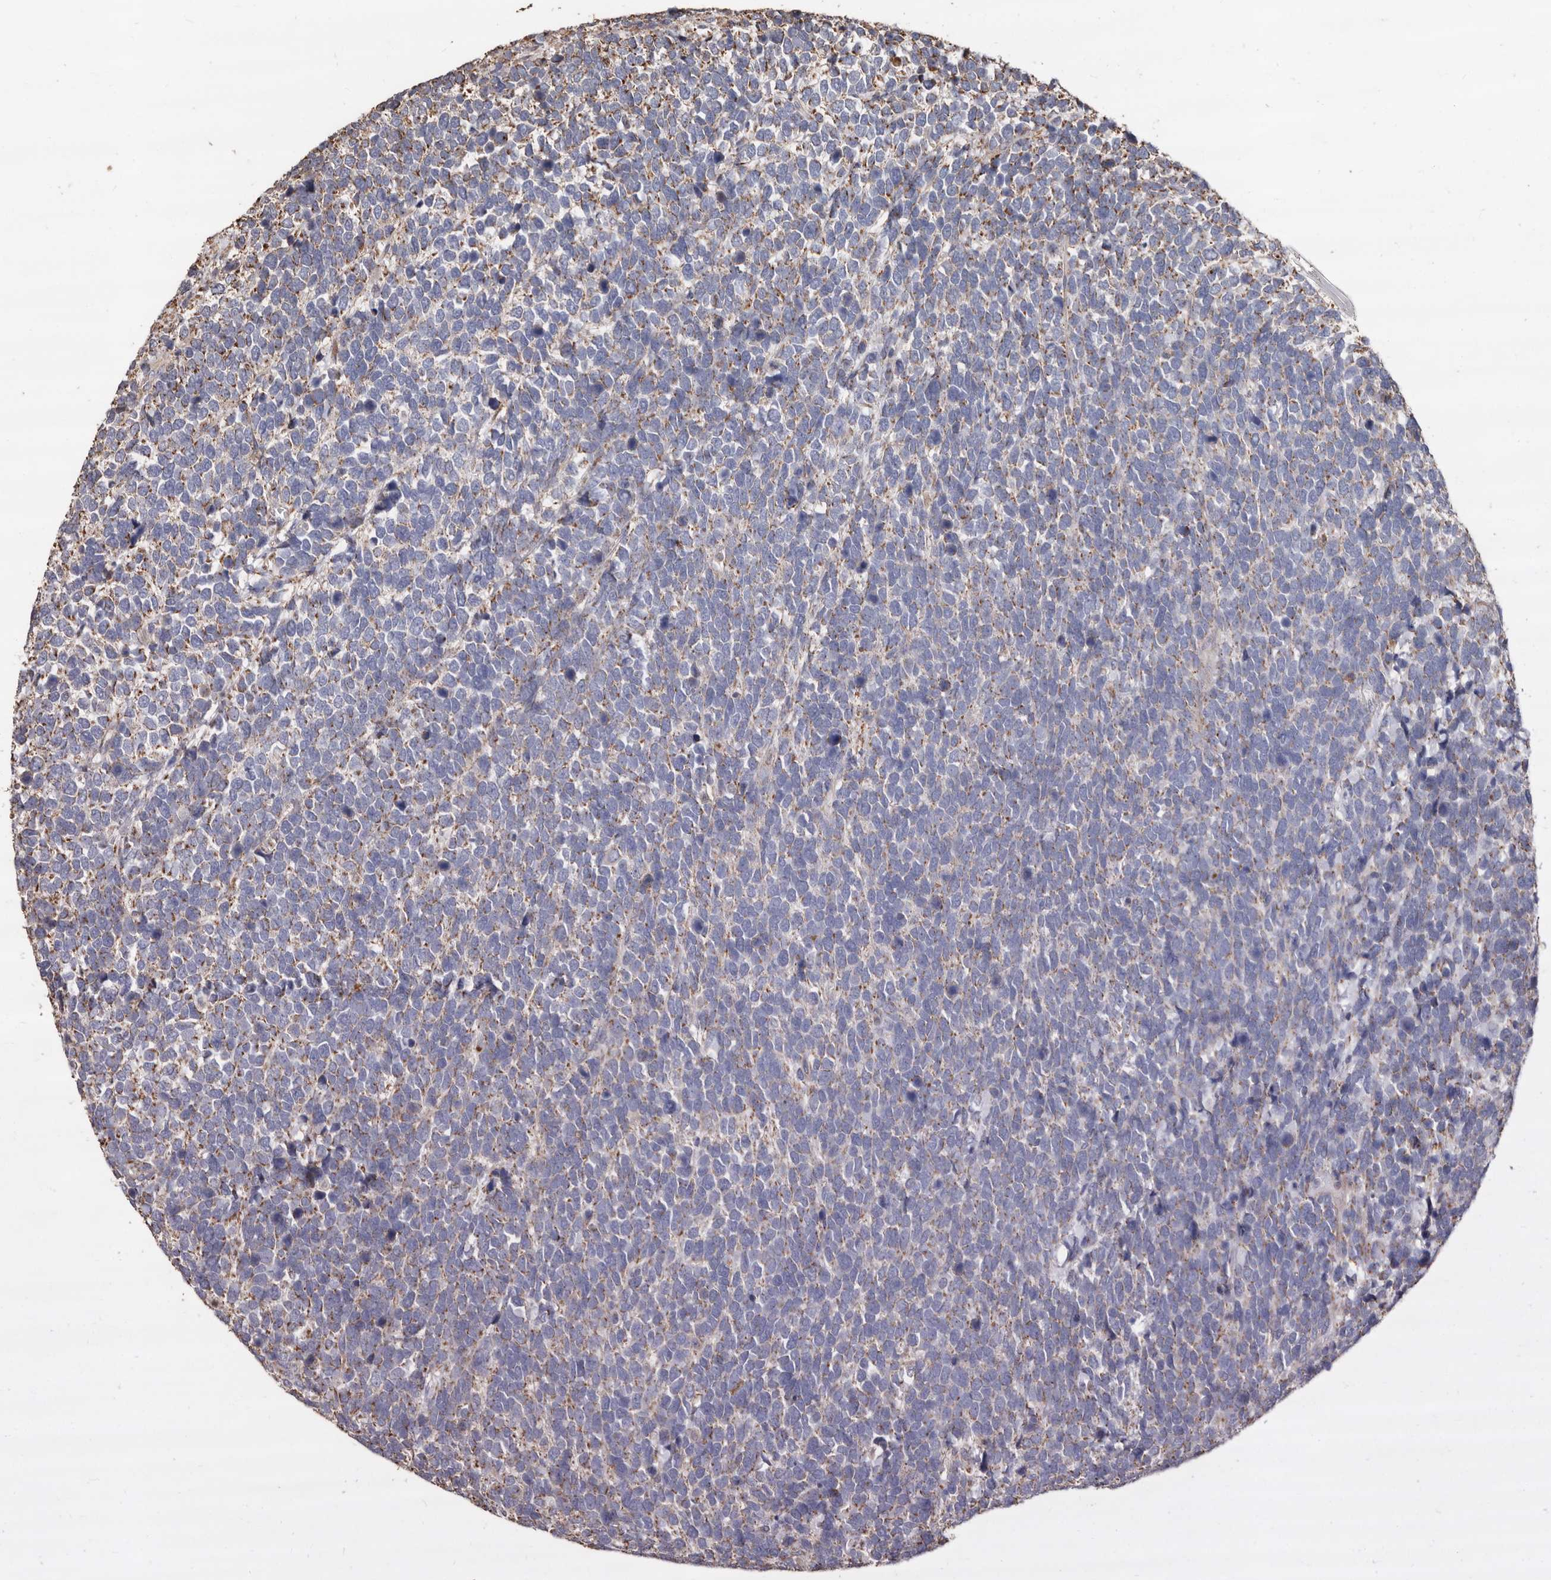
{"staining": {"intensity": "weak", "quantity": "25%-75%", "location": "cytoplasmic/membranous"}, "tissue": "urothelial cancer", "cell_type": "Tumor cells", "image_type": "cancer", "snomed": [{"axis": "morphology", "description": "Urothelial carcinoma, High grade"}, {"axis": "topography", "description": "Urinary bladder"}], "caption": "Immunohistochemical staining of human urothelial cancer exhibits low levels of weak cytoplasmic/membranous protein staining in approximately 25%-75% of tumor cells. The protein is stained brown, and the nuclei are stained in blue (DAB IHC with brightfield microscopy, high magnification).", "gene": "OSGIN2", "patient": {"sex": "female", "age": 82}}